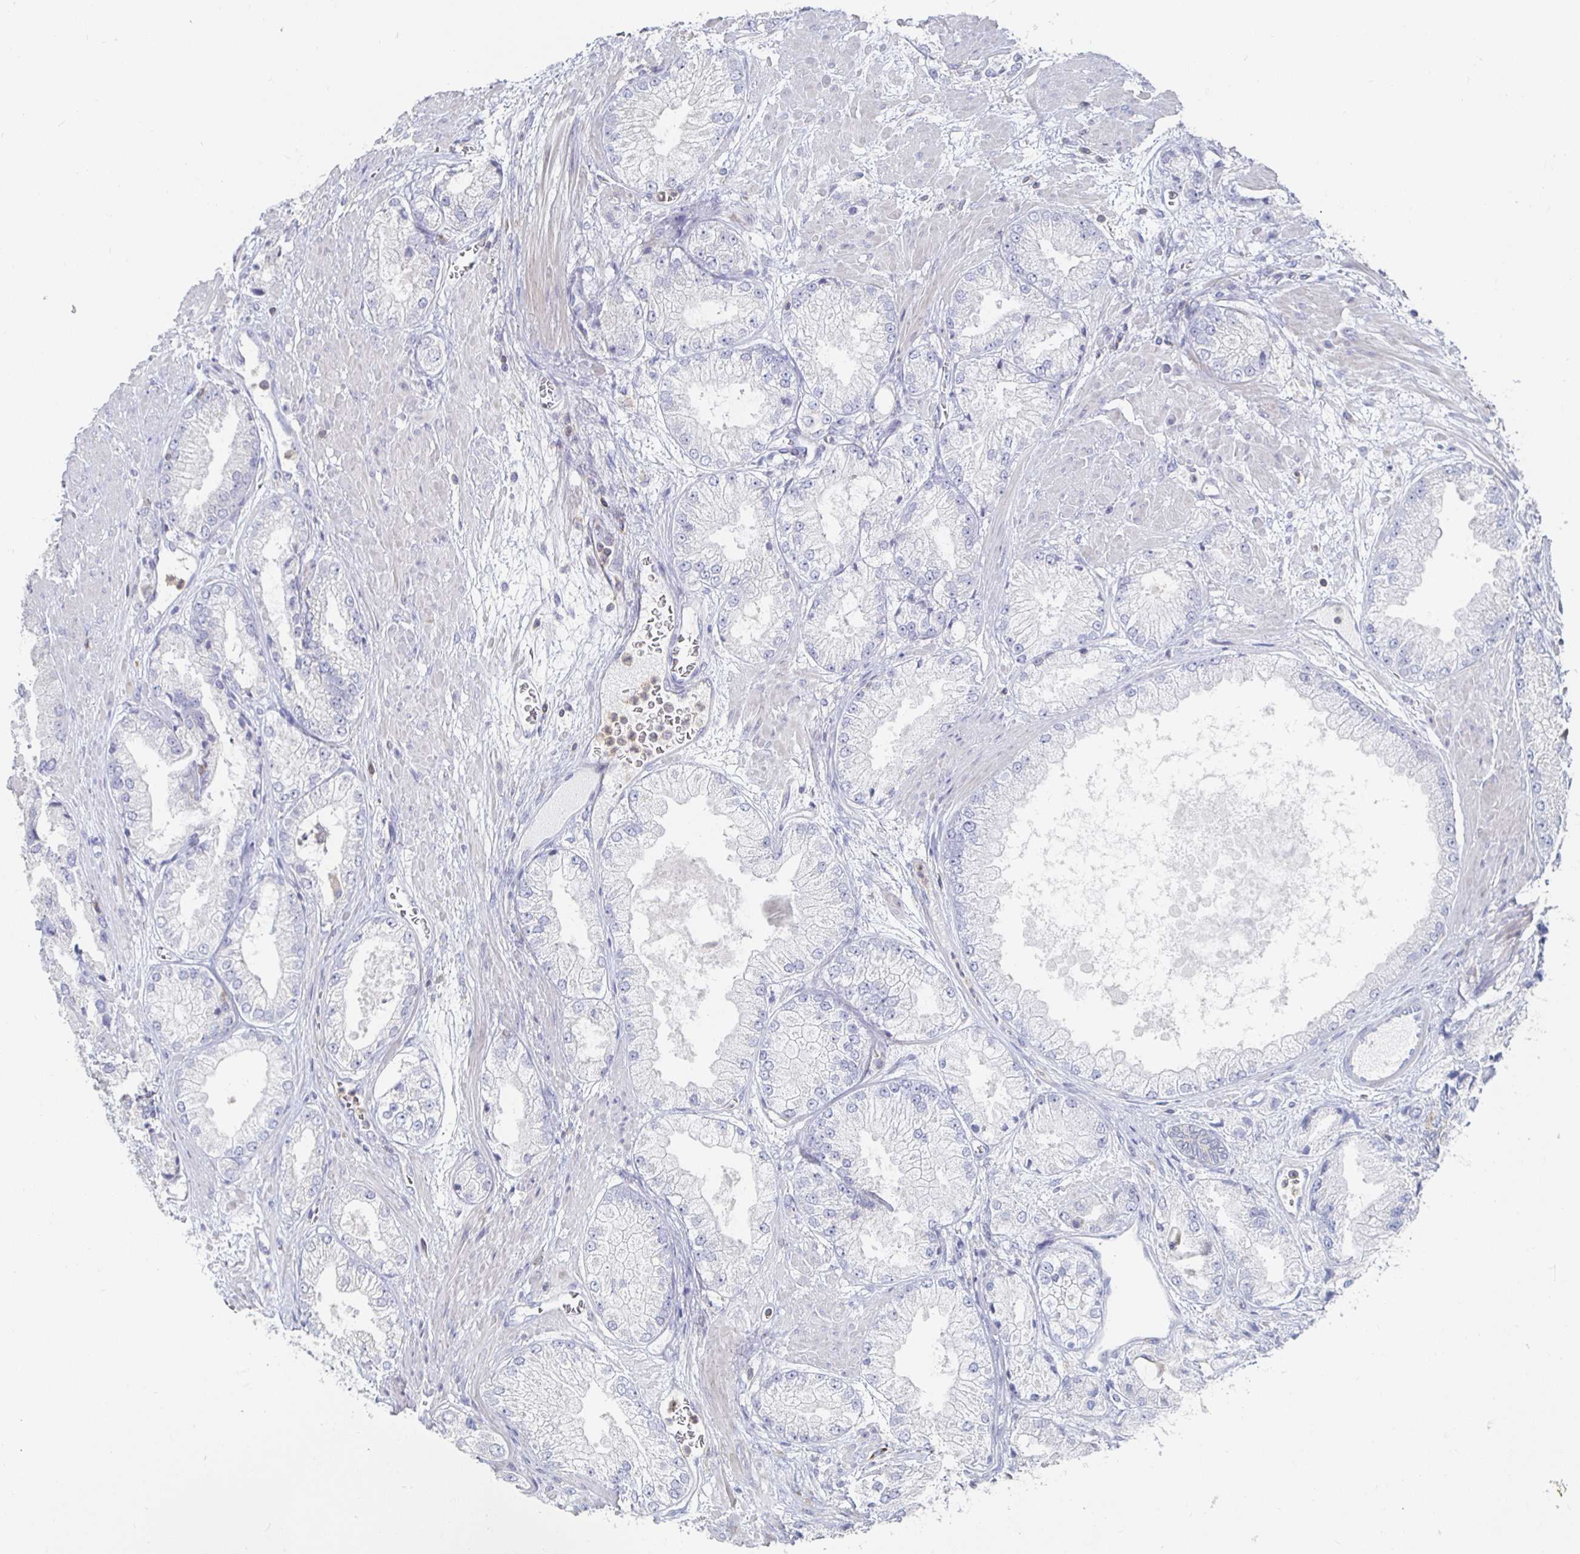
{"staining": {"intensity": "negative", "quantity": "none", "location": "none"}, "tissue": "prostate cancer", "cell_type": "Tumor cells", "image_type": "cancer", "snomed": [{"axis": "morphology", "description": "Adenocarcinoma, High grade"}, {"axis": "topography", "description": "Prostate"}], "caption": "DAB (3,3'-diaminobenzidine) immunohistochemical staining of adenocarcinoma (high-grade) (prostate) displays no significant staining in tumor cells.", "gene": "PIK3CD", "patient": {"sex": "male", "age": 68}}